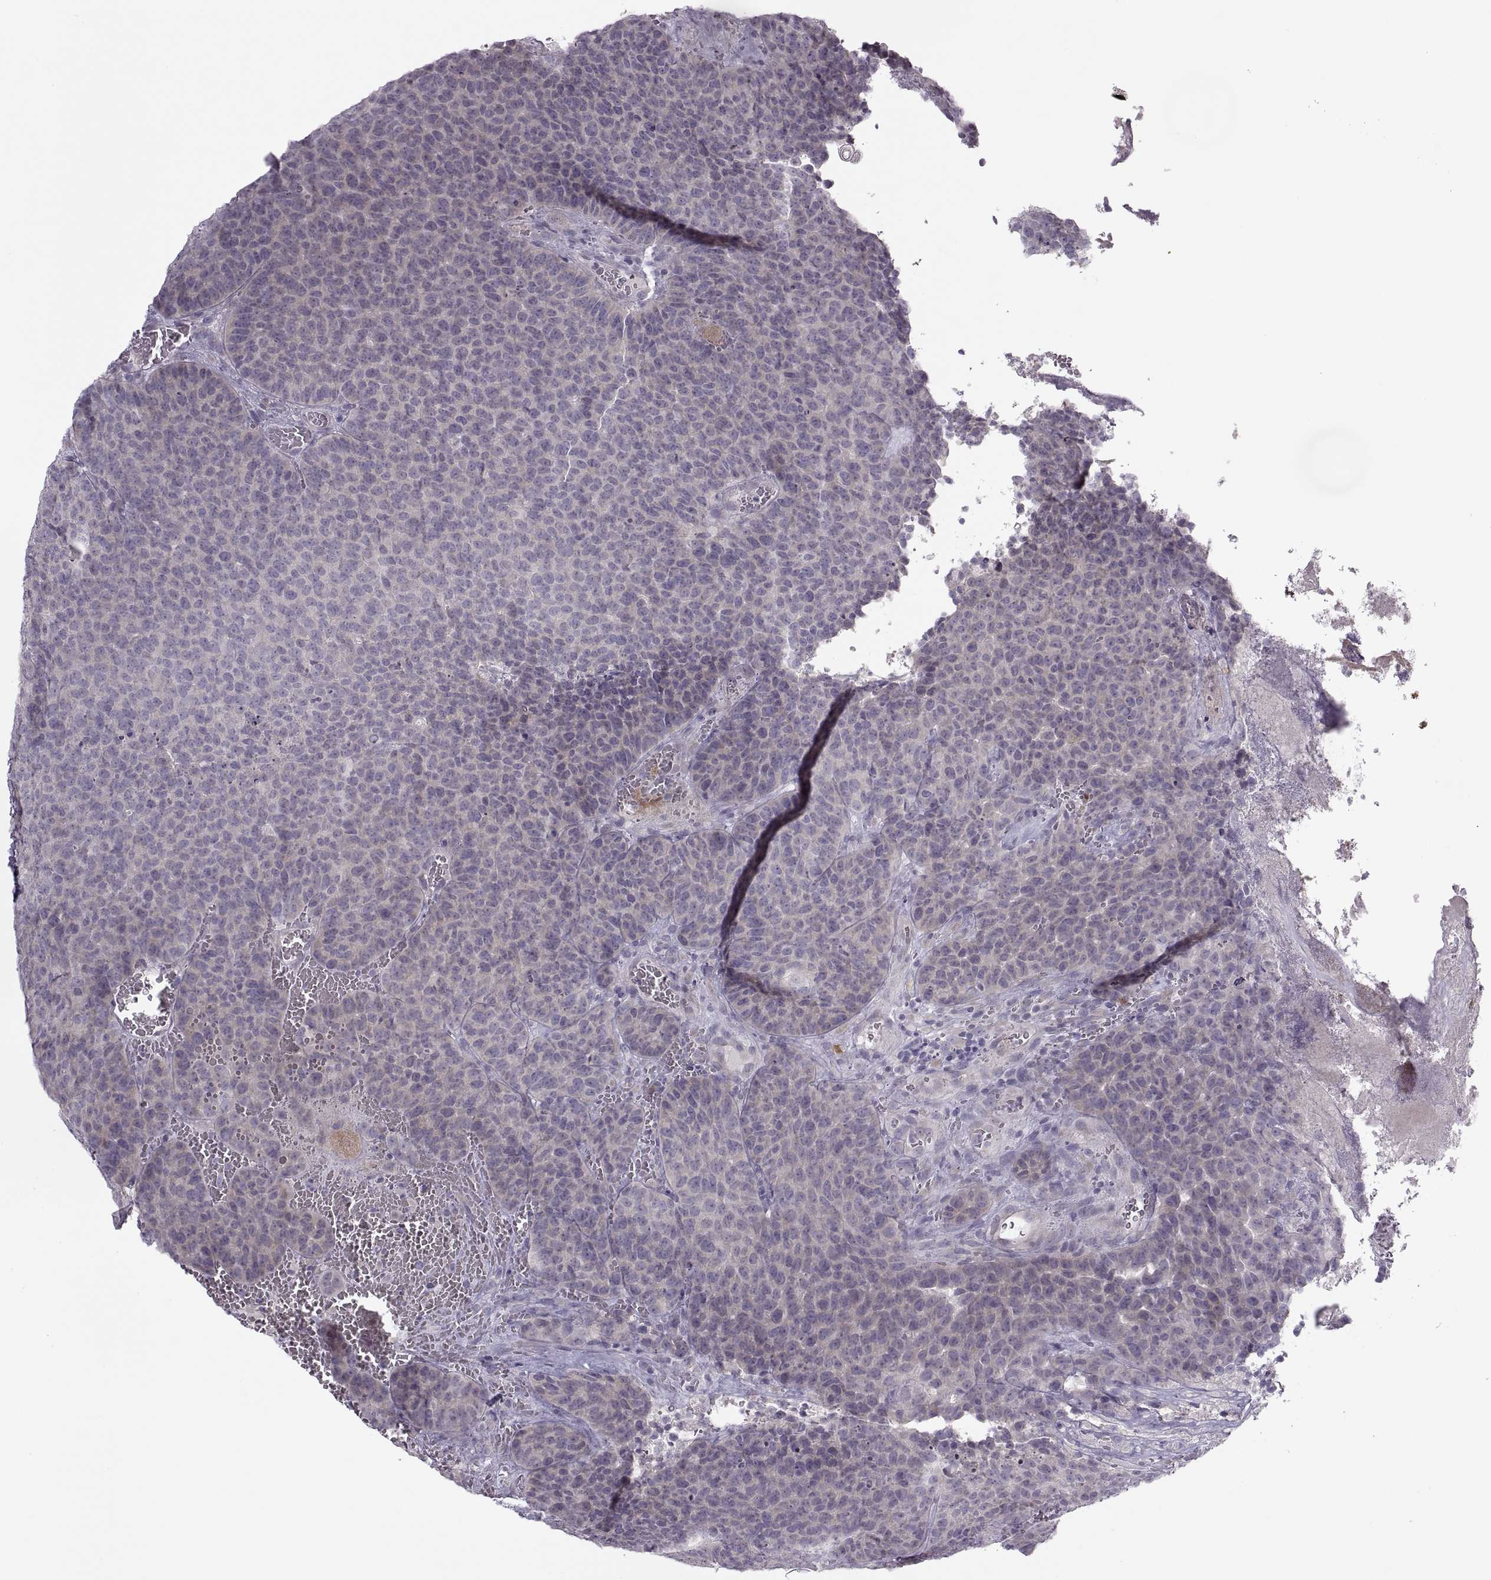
{"staining": {"intensity": "negative", "quantity": "none", "location": "none"}, "tissue": "urothelial cancer", "cell_type": "Tumor cells", "image_type": "cancer", "snomed": [{"axis": "morphology", "description": "Urothelial carcinoma, Low grade"}, {"axis": "topography", "description": "Urinary bladder"}], "caption": "Histopathology image shows no protein staining in tumor cells of urothelial cancer tissue.", "gene": "H2AP", "patient": {"sex": "female", "age": 62}}